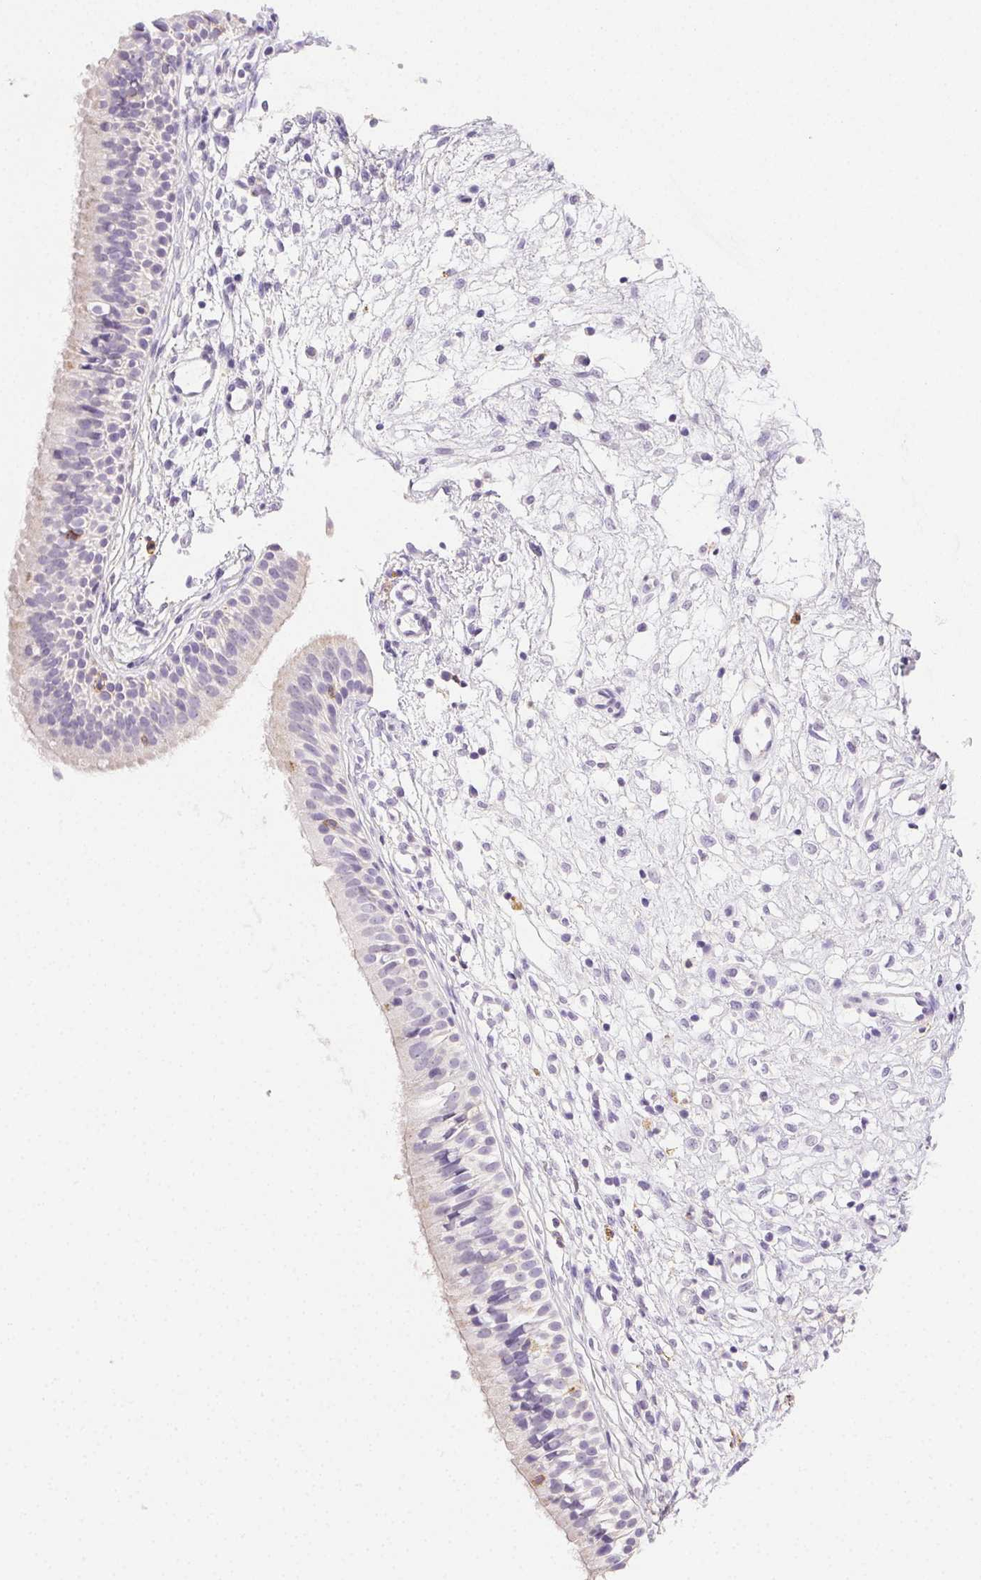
{"staining": {"intensity": "weak", "quantity": "<25%", "location": "cytoplasmic/membranous"}, "tissue": "nasopharynx", "cell_type": "Respiratory epithelial cells", "image_type": "normal", "snomed": [{"axis": "morphology", "description": "Normal tissue, NOS"}, {"axis": "topography", "description": "Nasopharynx"}], "caption": "An IHC image of benign nasopharynx is shown. There is no staining in respiratory epithelial cells of nasopharynx.", "gene": "AKAP5", "patient": {"sex": "male", "age": 24}}